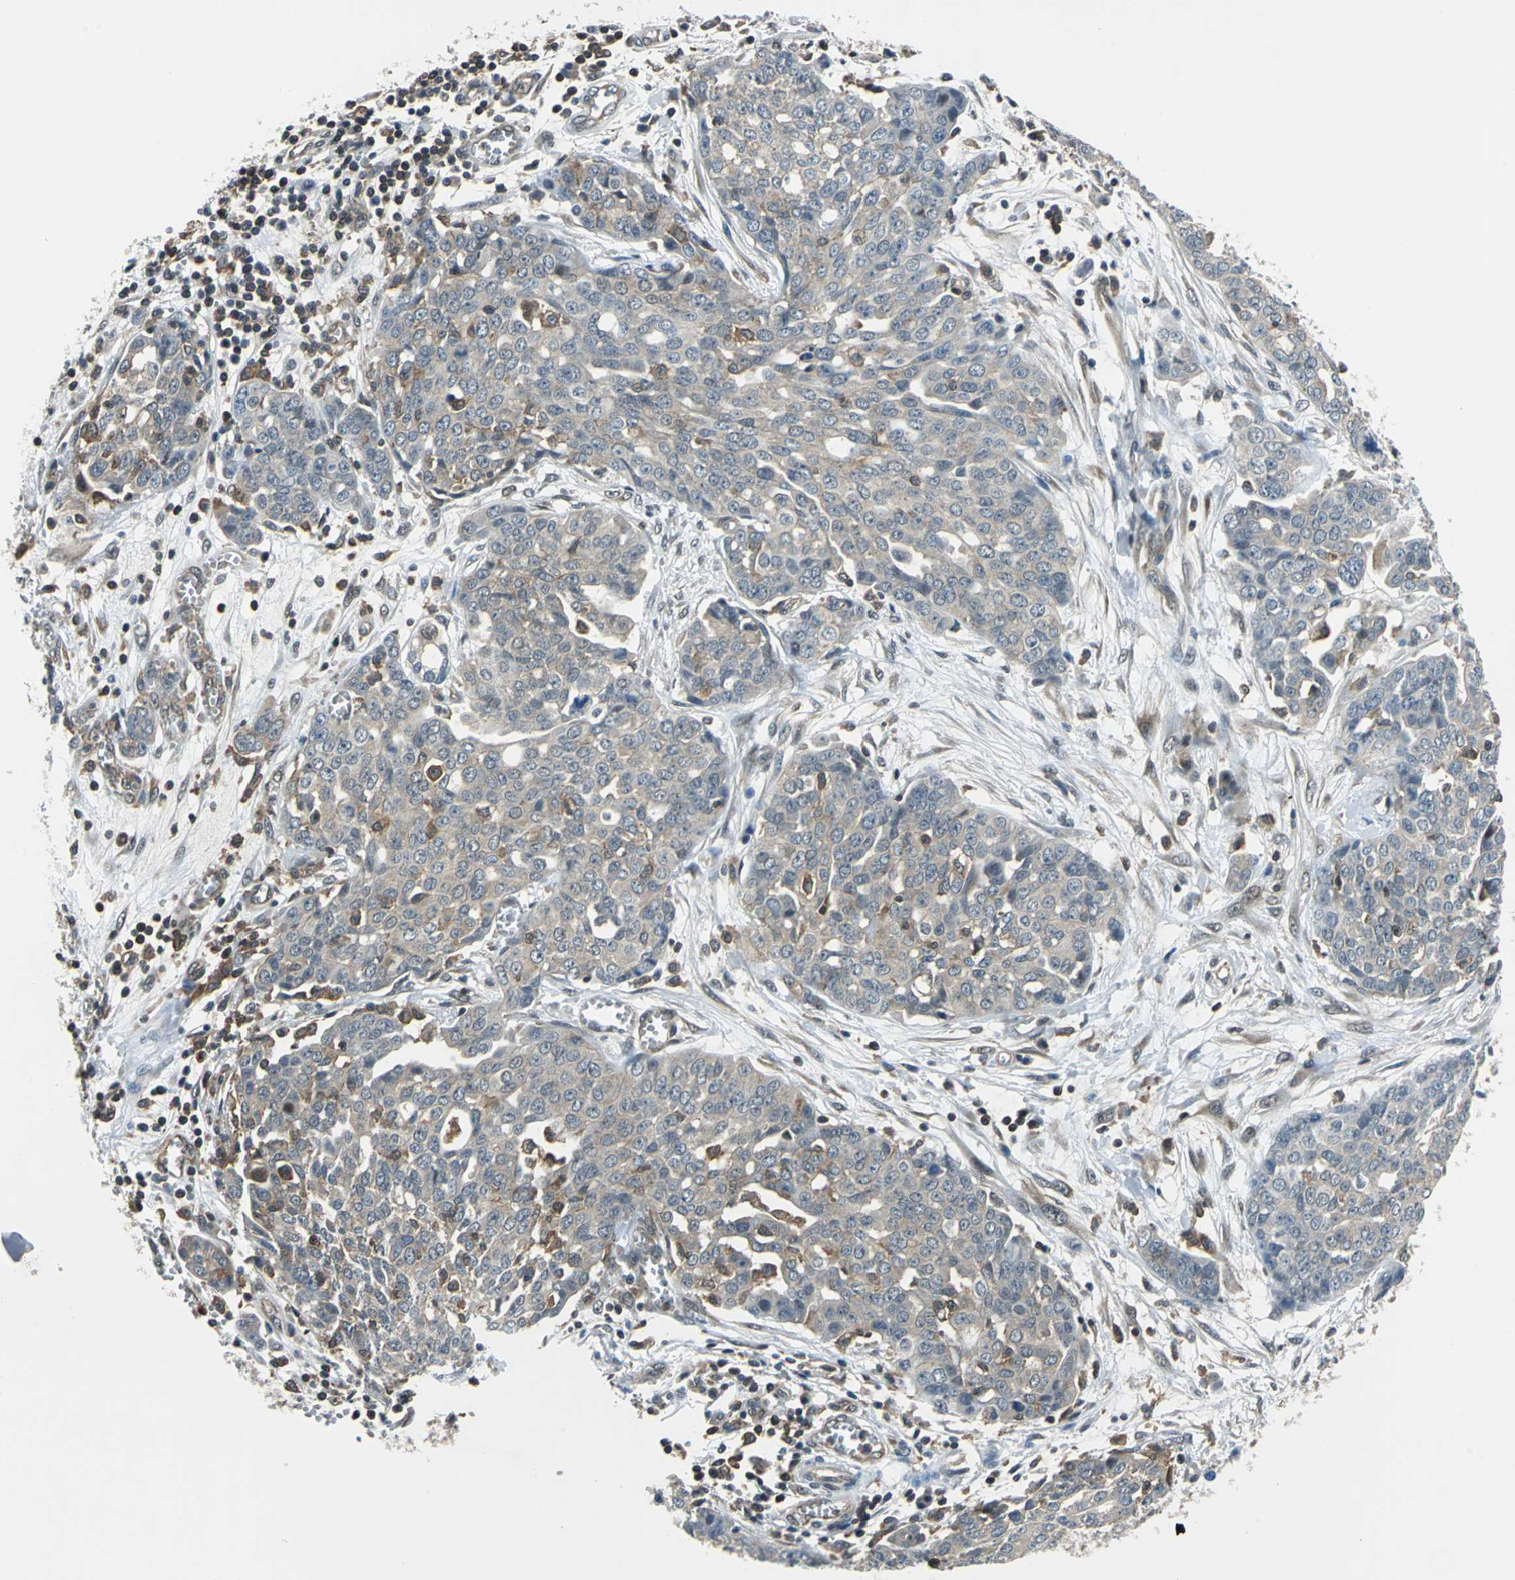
{"staining": {"intensity": "weak", "quantity": "25%-75%", "location": "cytoplasmic/membranous"}, "tissue": "ovarian cancer", "cell_type": "Tumor cells", "image_type": "cancer", "snomed": [{"axis": "morphology", "description": "Cystadenocarcinoma, serous, NOS"}, {"axis": "topography", "description": "Soft tissue"}, {"axis": "topography", "description": "Ovary"}], "caption": "An immunohistochemistry (IHC) photomicrograph of neoplastic tissue is shown. Protein staining in brown highlights weak cytoplasmic/membranous positivity in ovarian cancer within tumor cells.", "gene": "ARPC3", "patient": {"sex": "female", "age": 57}}